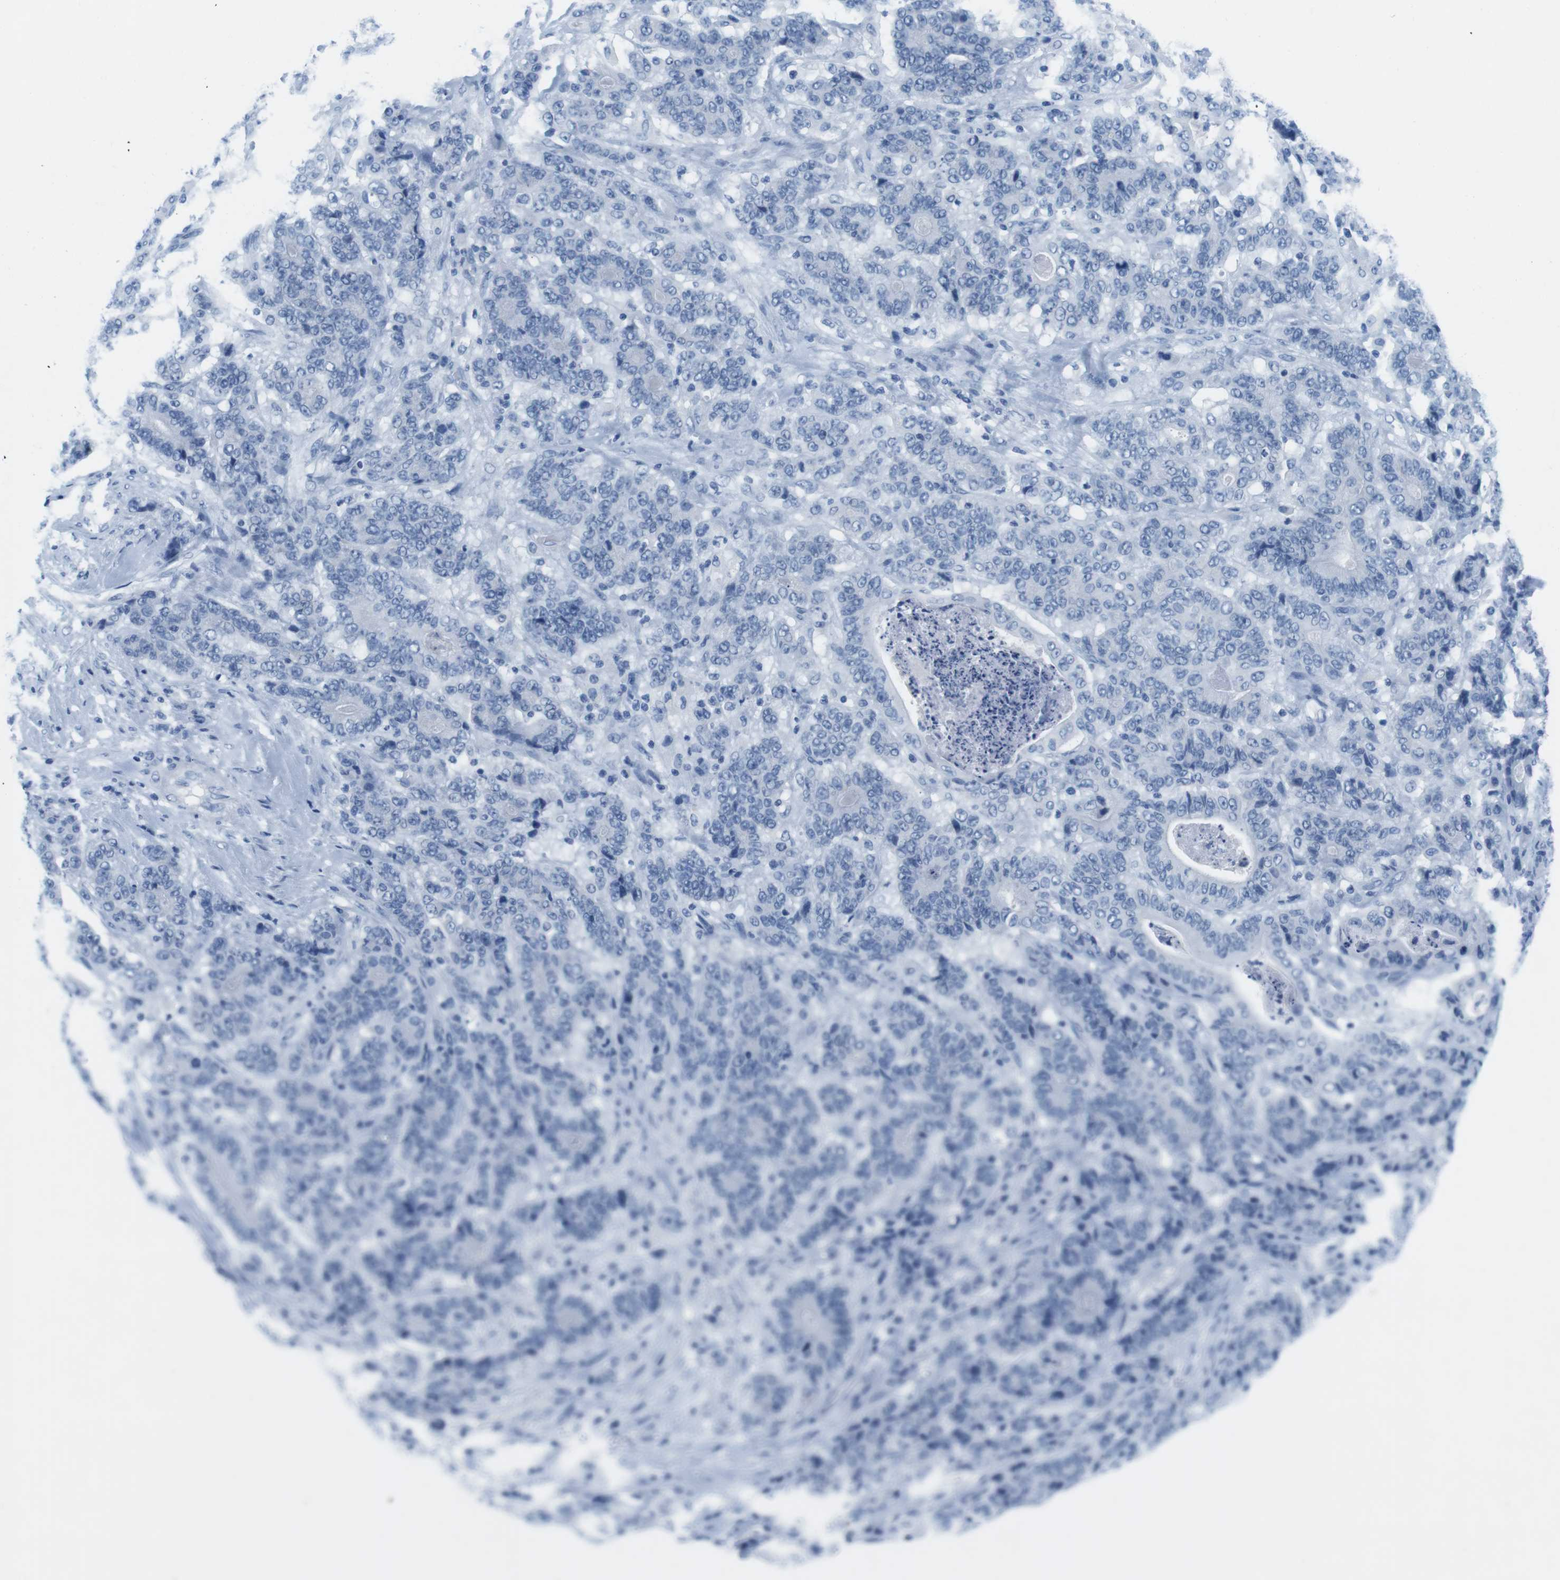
{"staining": {"intensity": "negative", "quantity": "none", "location": "none"}, "tissue": "stomach cancer", "cell_type": "Tumor cells", "image_type": "cancer", "snomed": [{"axis": "morphology", "description": "Adenocarcinoma, NOS"}, {"axis": "topography", "description": "Stomach"}], "caption": "Tumor cells show no significant protein positivity in stomach cancer (adenocarcinoma).", "gene": "CYP2C9", "patient": {"sex": "female", "age": 73}}